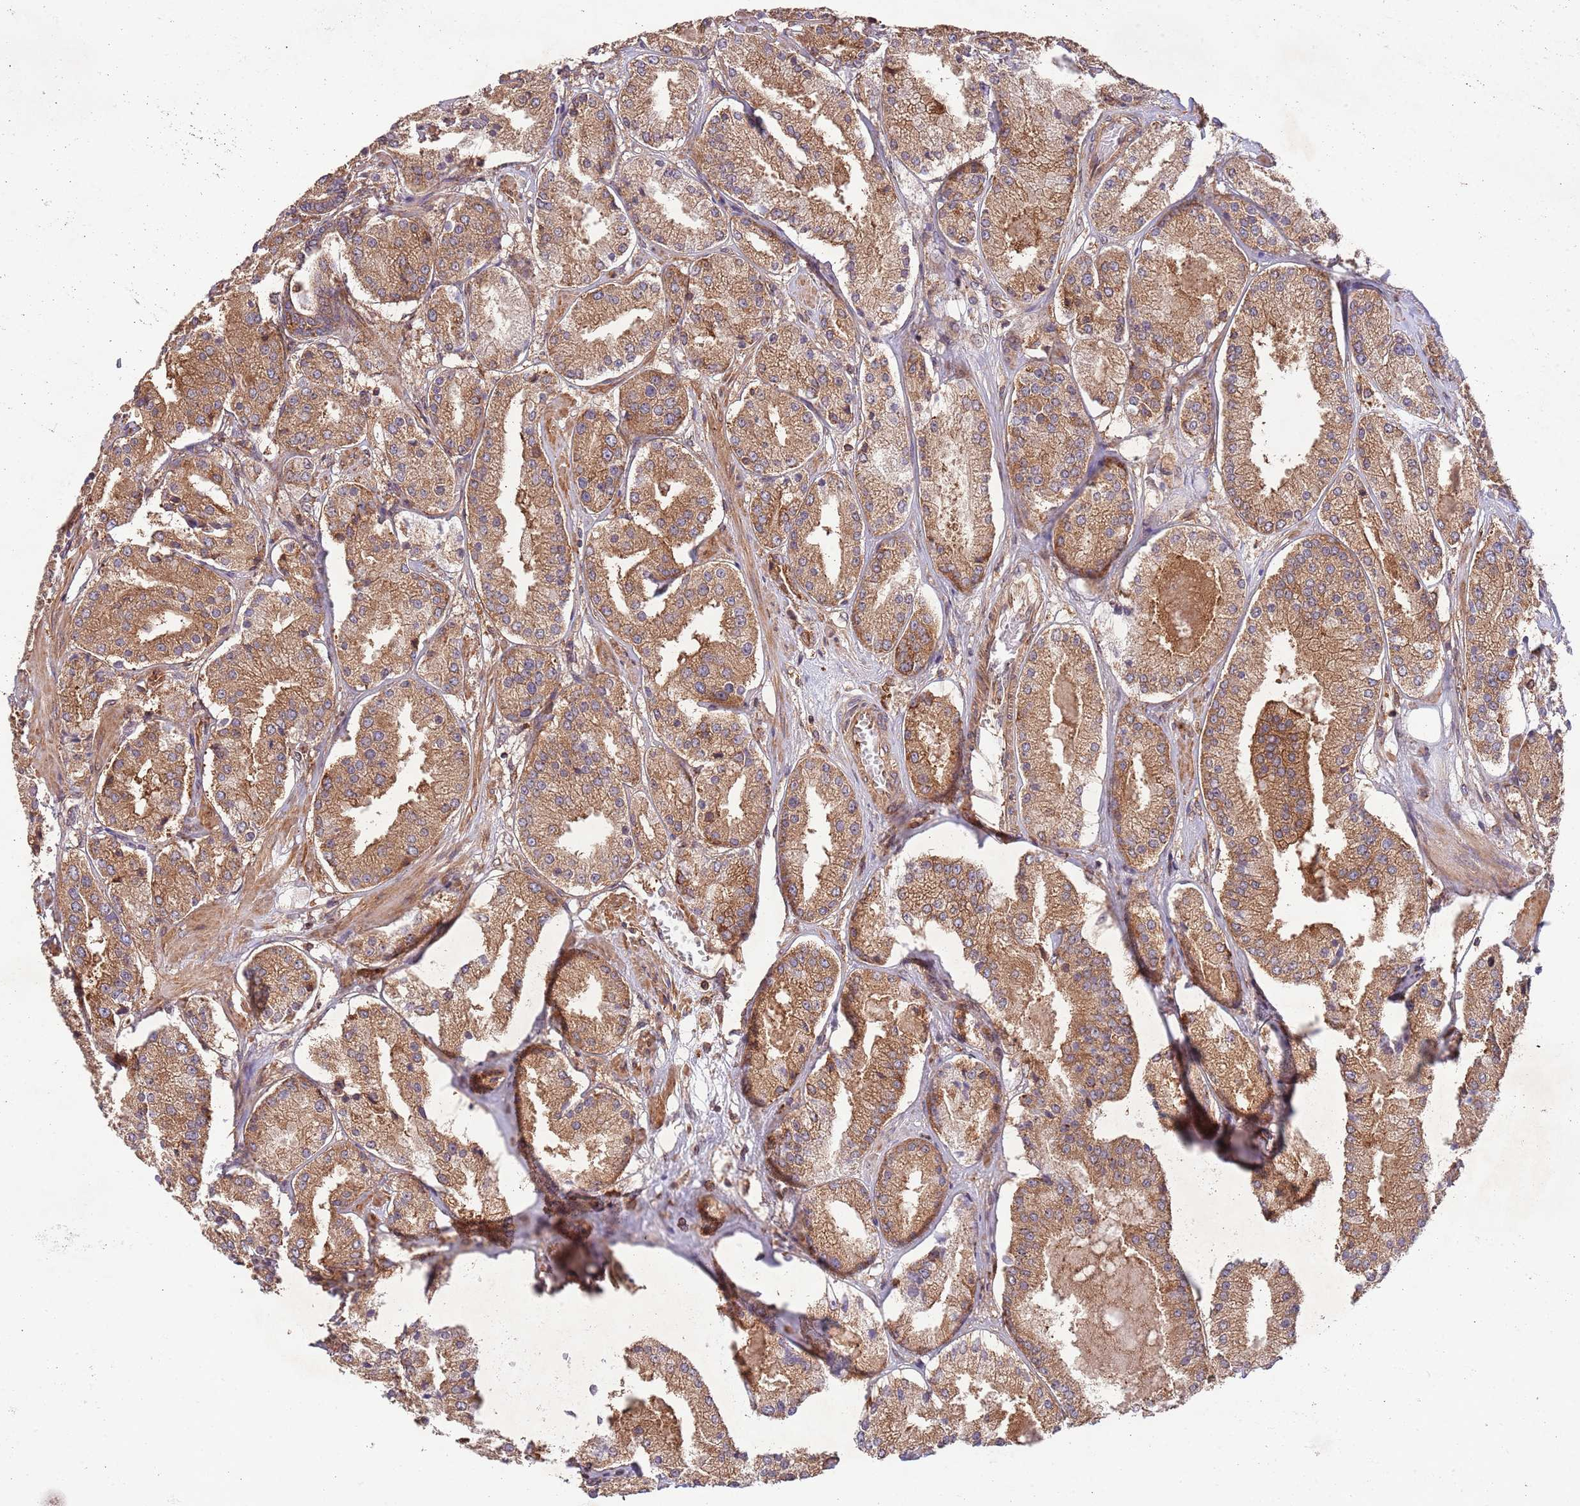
{"staining": {"intensity": "moderate", "quantity": ">75%", "location": "cytoplasmic/membranous"}, "tissue": "prostate cancer", "cell_type": "Tumor cells", "image_type": "cancer", "snomed": [{"axis": "morphology", "description": "Adenocarcinoma, High grade"}, {"axis": "topography", "description": "Prostate"}], "caption": "Prostate high-grade adenocarcinoma stained with a protein marker demonstrates moderate staining in tumor cells.", "gene": "RNF19B", "patient": {"sex": "male", "age": 63}}